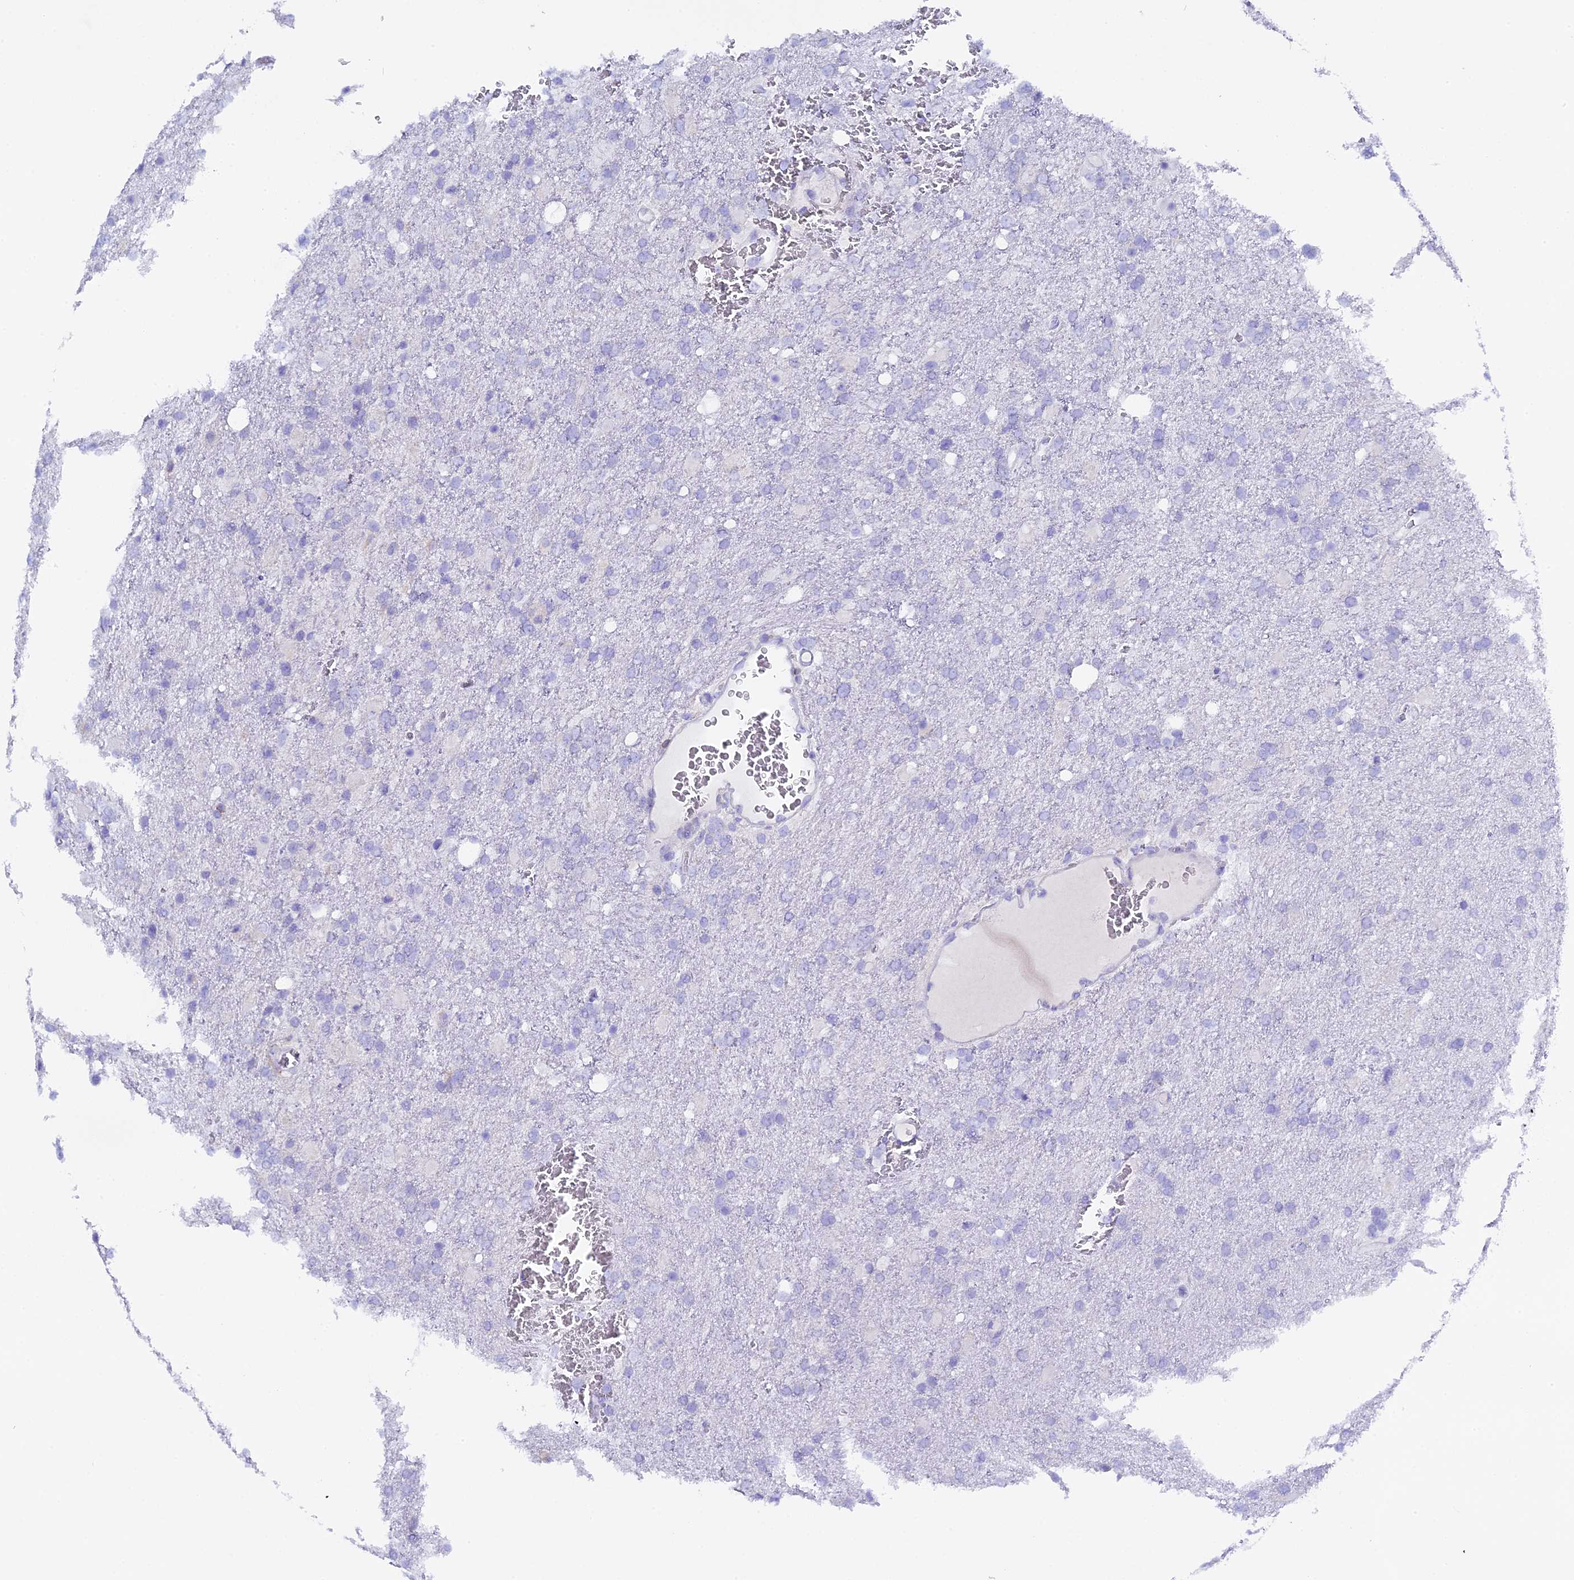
{"staining": {"intensity": "negative", "quantity": "none", "location": "none"}, "tissue": "glioma", "cell_type": "Tumor cells", "image_type": "cancer", "snomed": [{"axis": "morphology", "description": "Glioma, malignant, High grade"}, {"axis": "topography", "description": "Brain"}], "caption": "Immunohistochemistry (IHC) of malignant high-grade glioma displays no positivity in tumor cells.", "gene": "FKBP11", "patient": {"sex": "female", "age": 74}}